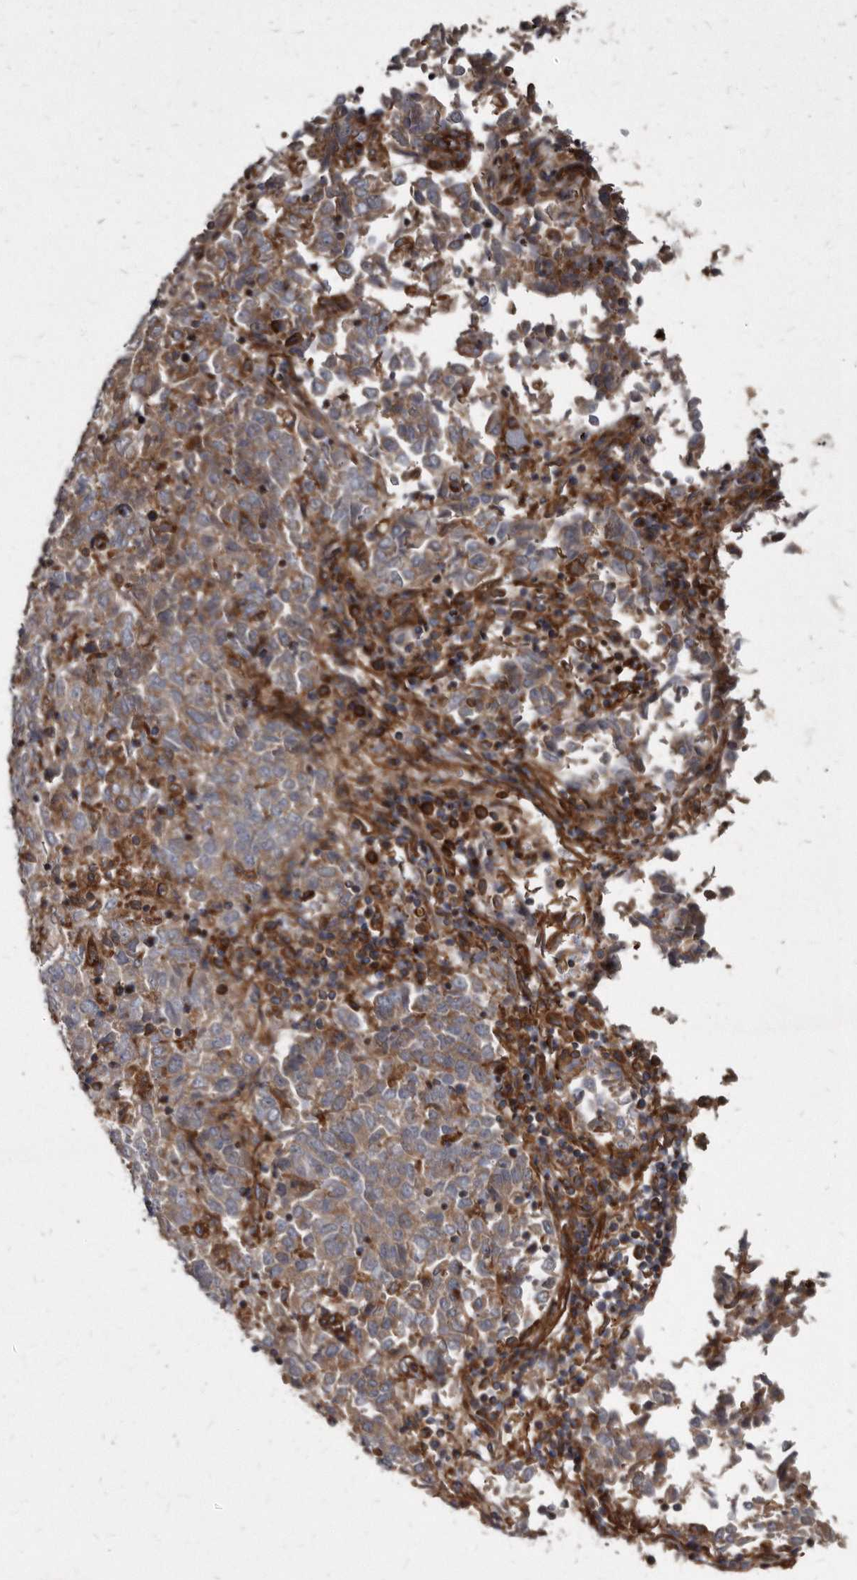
{"staining": {"intensity": "moderate", "quantity": ">75%", "location": "cytoplasmic/membranous"}, "tissue": "endometrial cancer", "cell_type": "Tumor cells", "image_type": "cancer", "snomed": [{"axis": "morphology", "description": "Adenocarcinoma, NOS"}, {"axis": "topography", "description": "Endometrium"}], "caption": "Endometrial cancer (adenocarcinoma) stained with IHC displays moderate cytoplasmic/membranous expression in approximately >75% of tumor cells.", "gene": "KCTD20", "patient": {"sex": "female", "age": 80}}